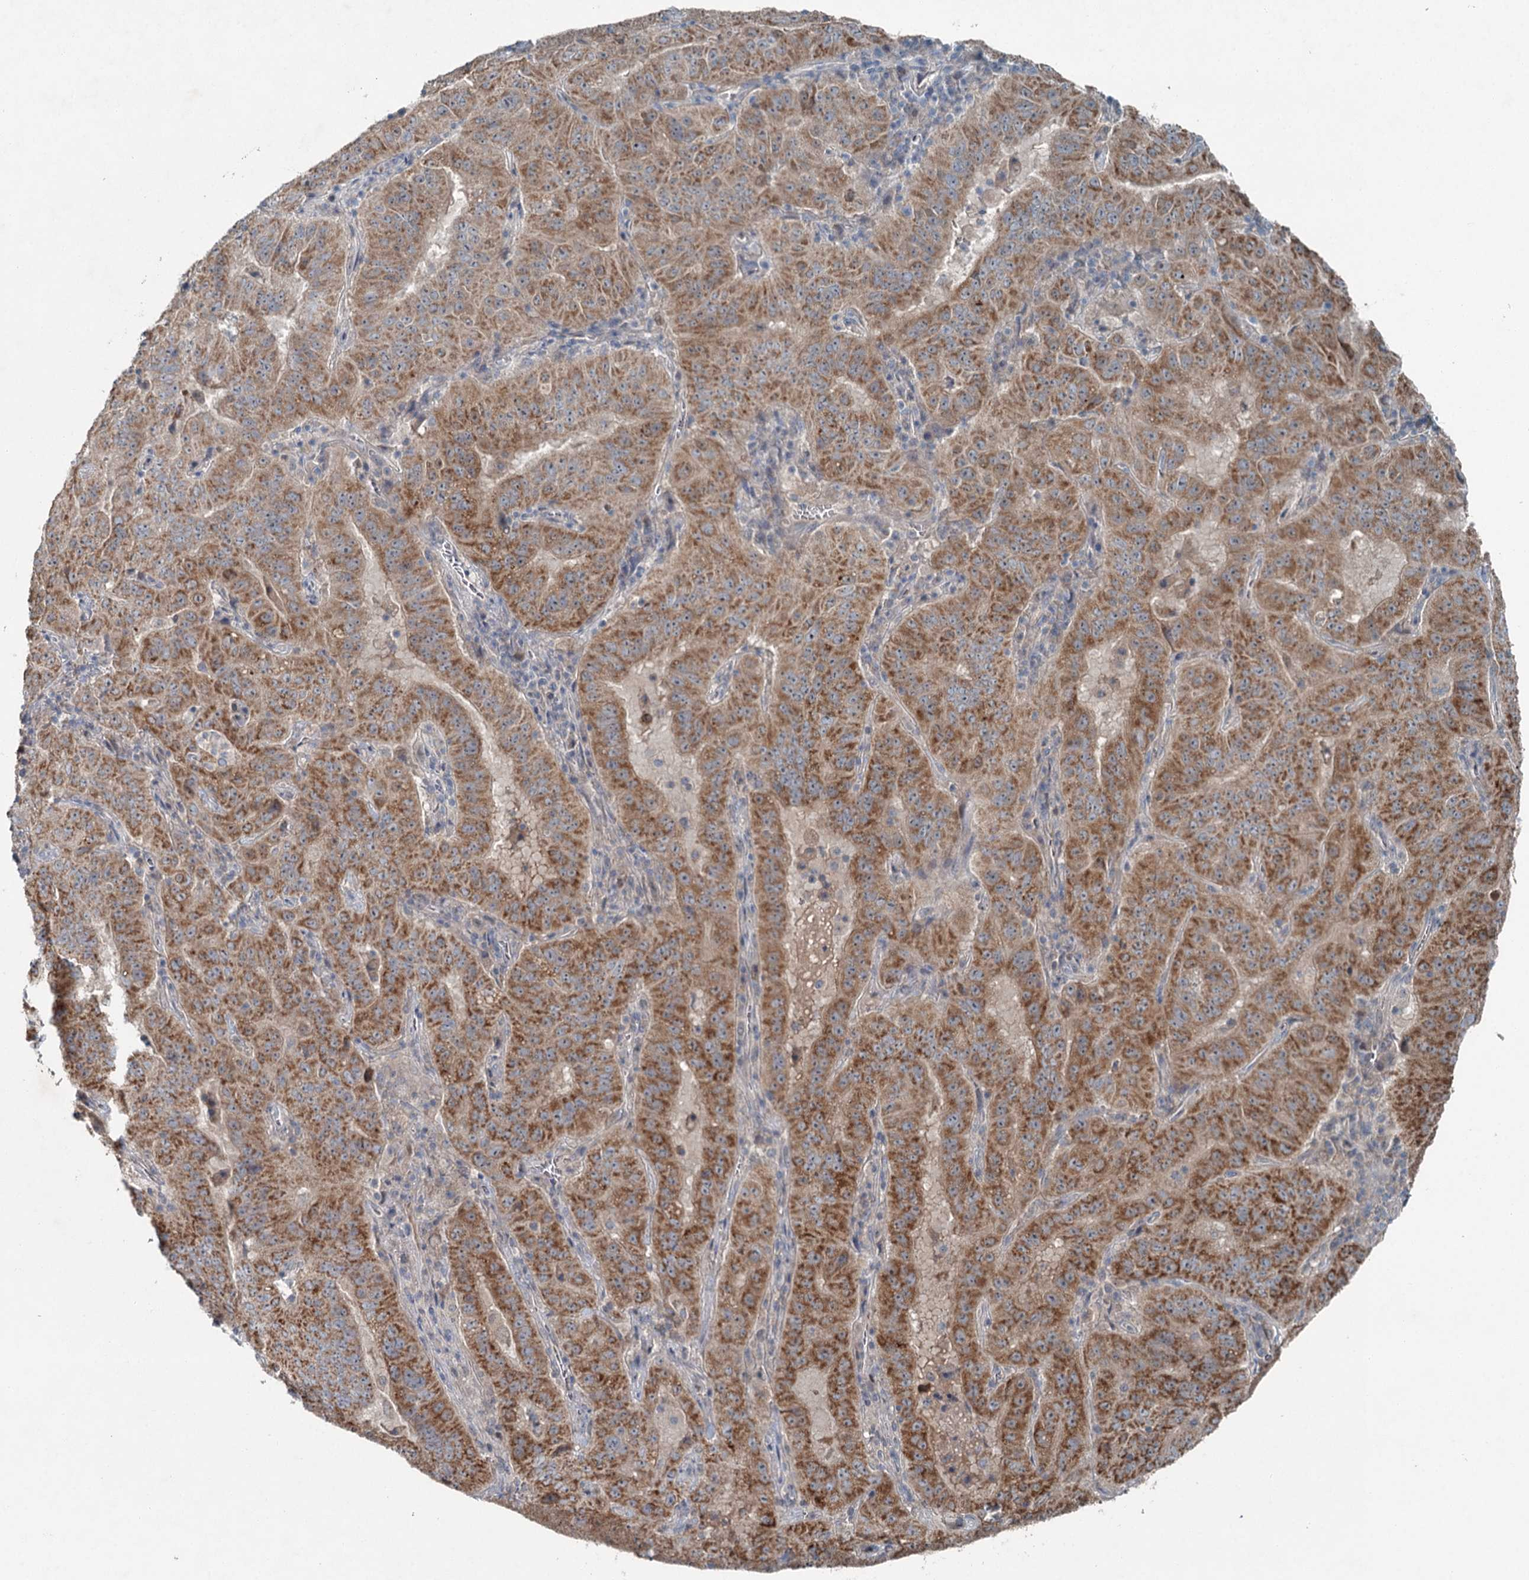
{"staining": {"intensity": "moderate", "quantity": ">75%", "location": "cytoplasmic/membranous"}, "tissue": "pancreatic cancer", "cell_type": "Tumor cells", "image_type": "cancer", "snomed": [{"axis": "morphology", "description": "Adenocarcinoma, NOS"}, {"axis": "topography", "description": "Pancreas"}], "caption": "Brown immunohistochemical staining in adenocarcinoma (pancreatic) demonstrates moderate cytoplasmic/membranous expression in about >75% of tumor cells.", "gene": "CHCHD5", "patient": {"sex": "male", "age": 63}}